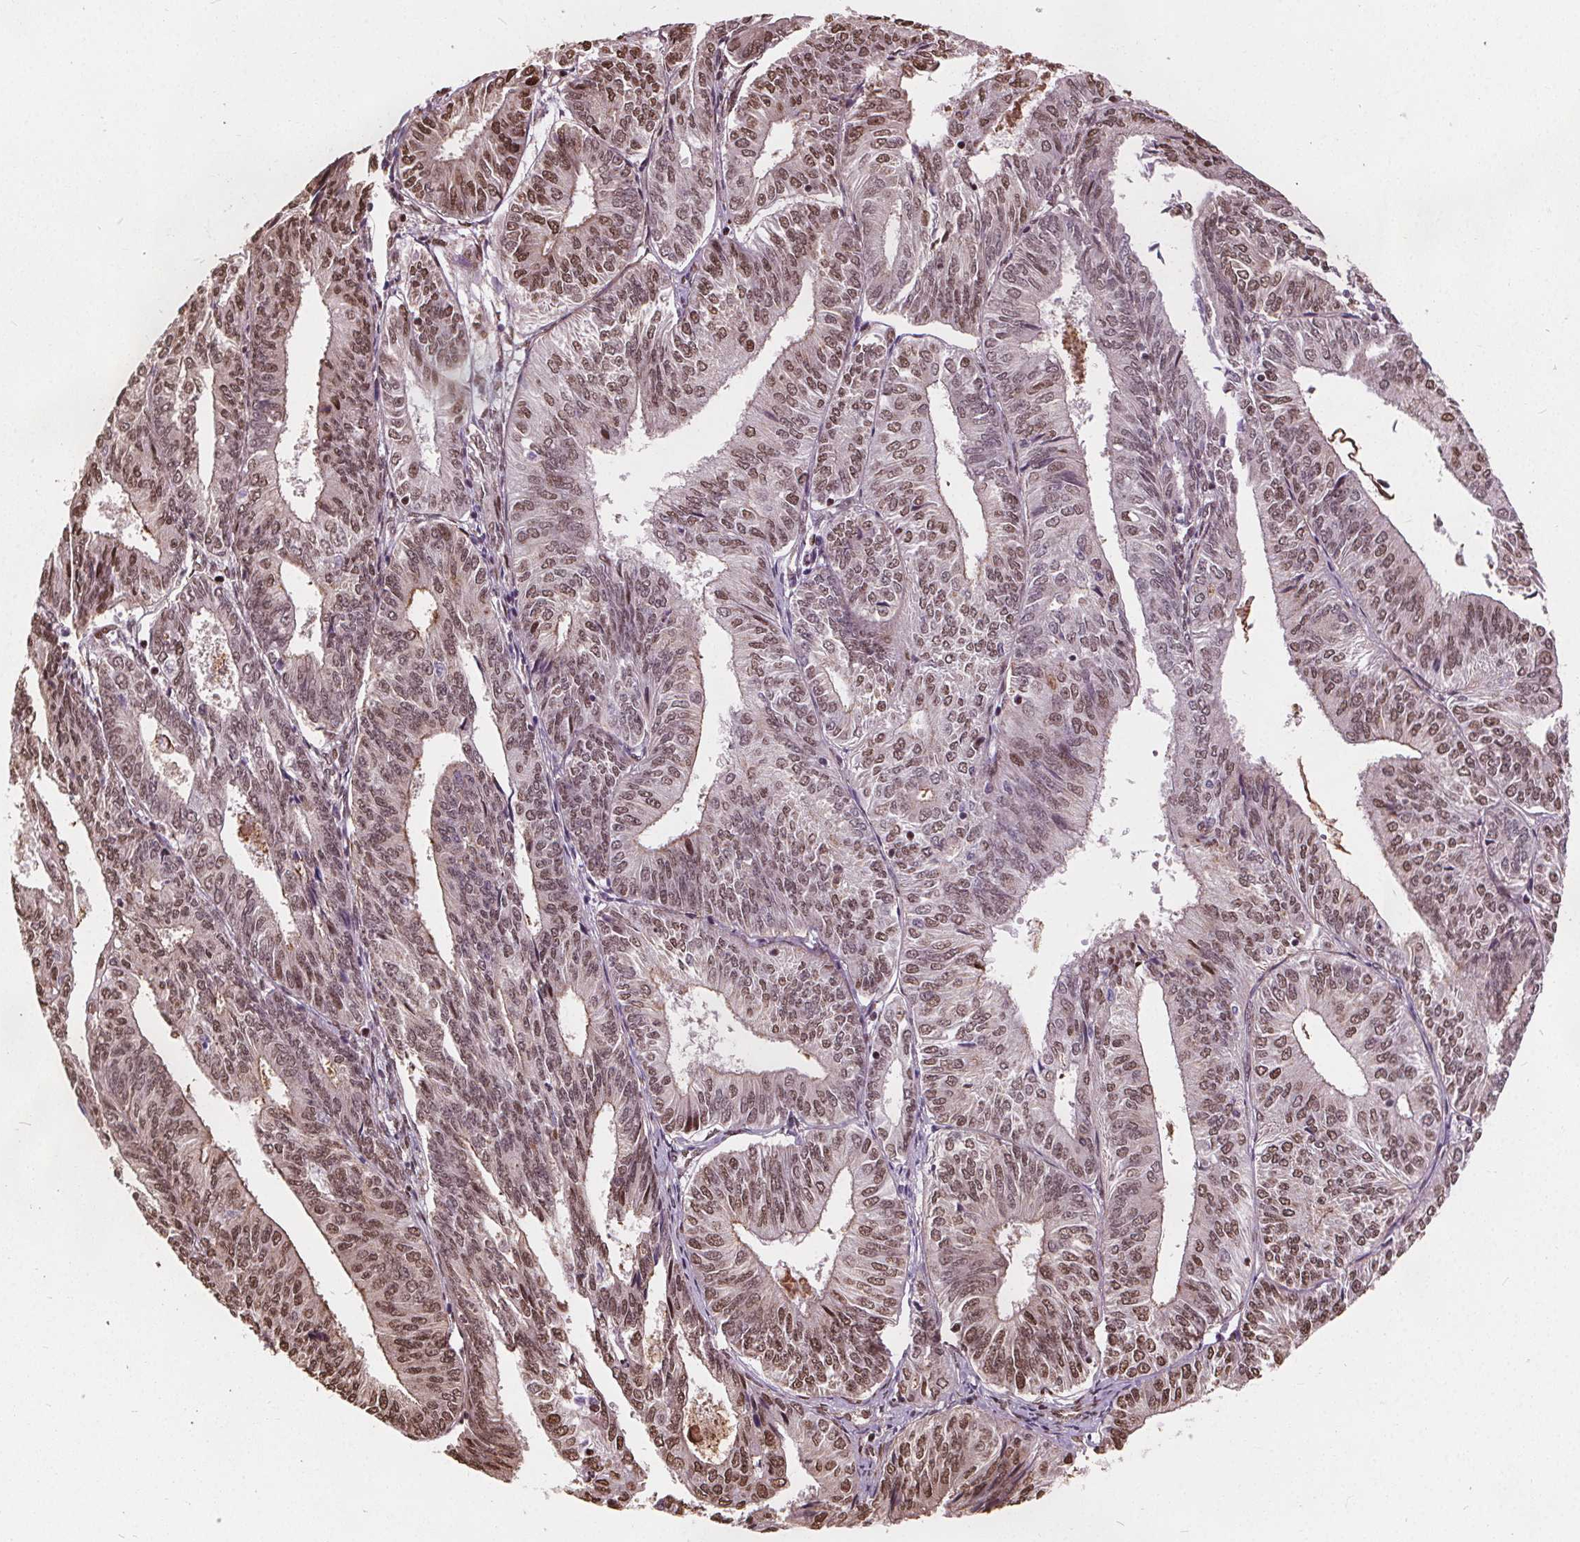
{"staining": {"intensity": "moderate", "quantity": ">75%", "location": "cytoplasmic/membranous,nuclear"}, "tissue": "endometrial cancer", "cell_type": "Tumor cells", "image_type": "cancer", "snomed": [{"axis": "morphology", "description": "Adenocarcinoma, NOS"}, {"axis": "topography", "description": "Endometrium"}], "caption": "Protein staining exhibits moderate cytoplasmic/membranous and nuclear positivity in about >75% of tumor cells in endometrial cancer. Immunohistochemistry (ihc) stains the protein of interest in brown and the nuclei are stained blue.", "gene": "ISLR2", "patient": {"sex": "female", "age": 58}}